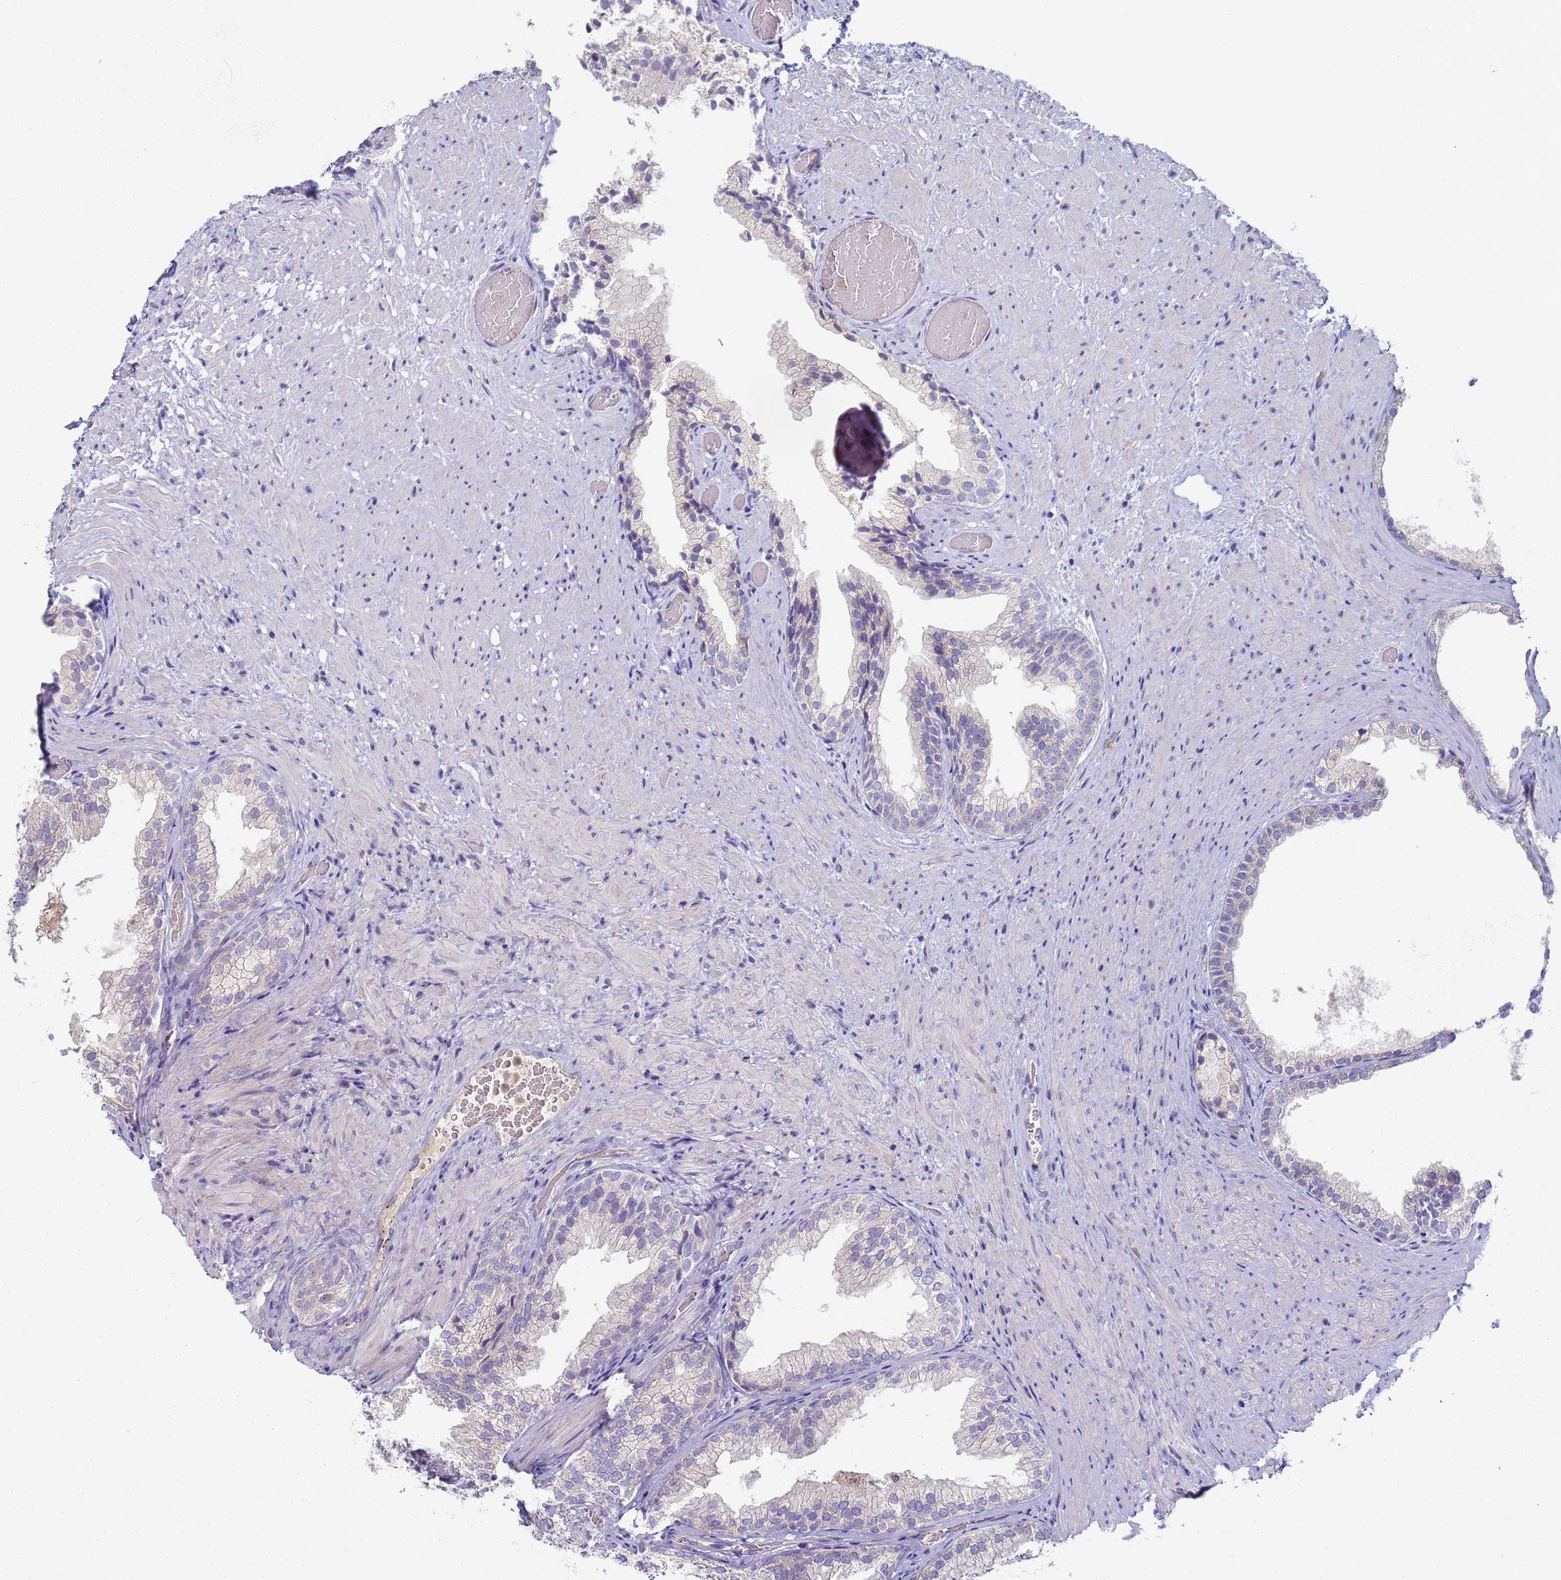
{"staining": {"intensity": "negative", "quantity": "none", "location": "none"}, "tissue": "prostate", "cell_type": "Glandular cells", "image_type": "normal", "snomed": [{"axis": "morphology", "description": "Normal tissue, NOS"}, {"axis": "topography", "description": "Prostate"}], "caption": "An immunohistochemistry image of unremarkable prostate is shown. There is no staining in glandular cells of prostate.", "gene": "CR1", "patient": {"sex": "male", "age": 76}}